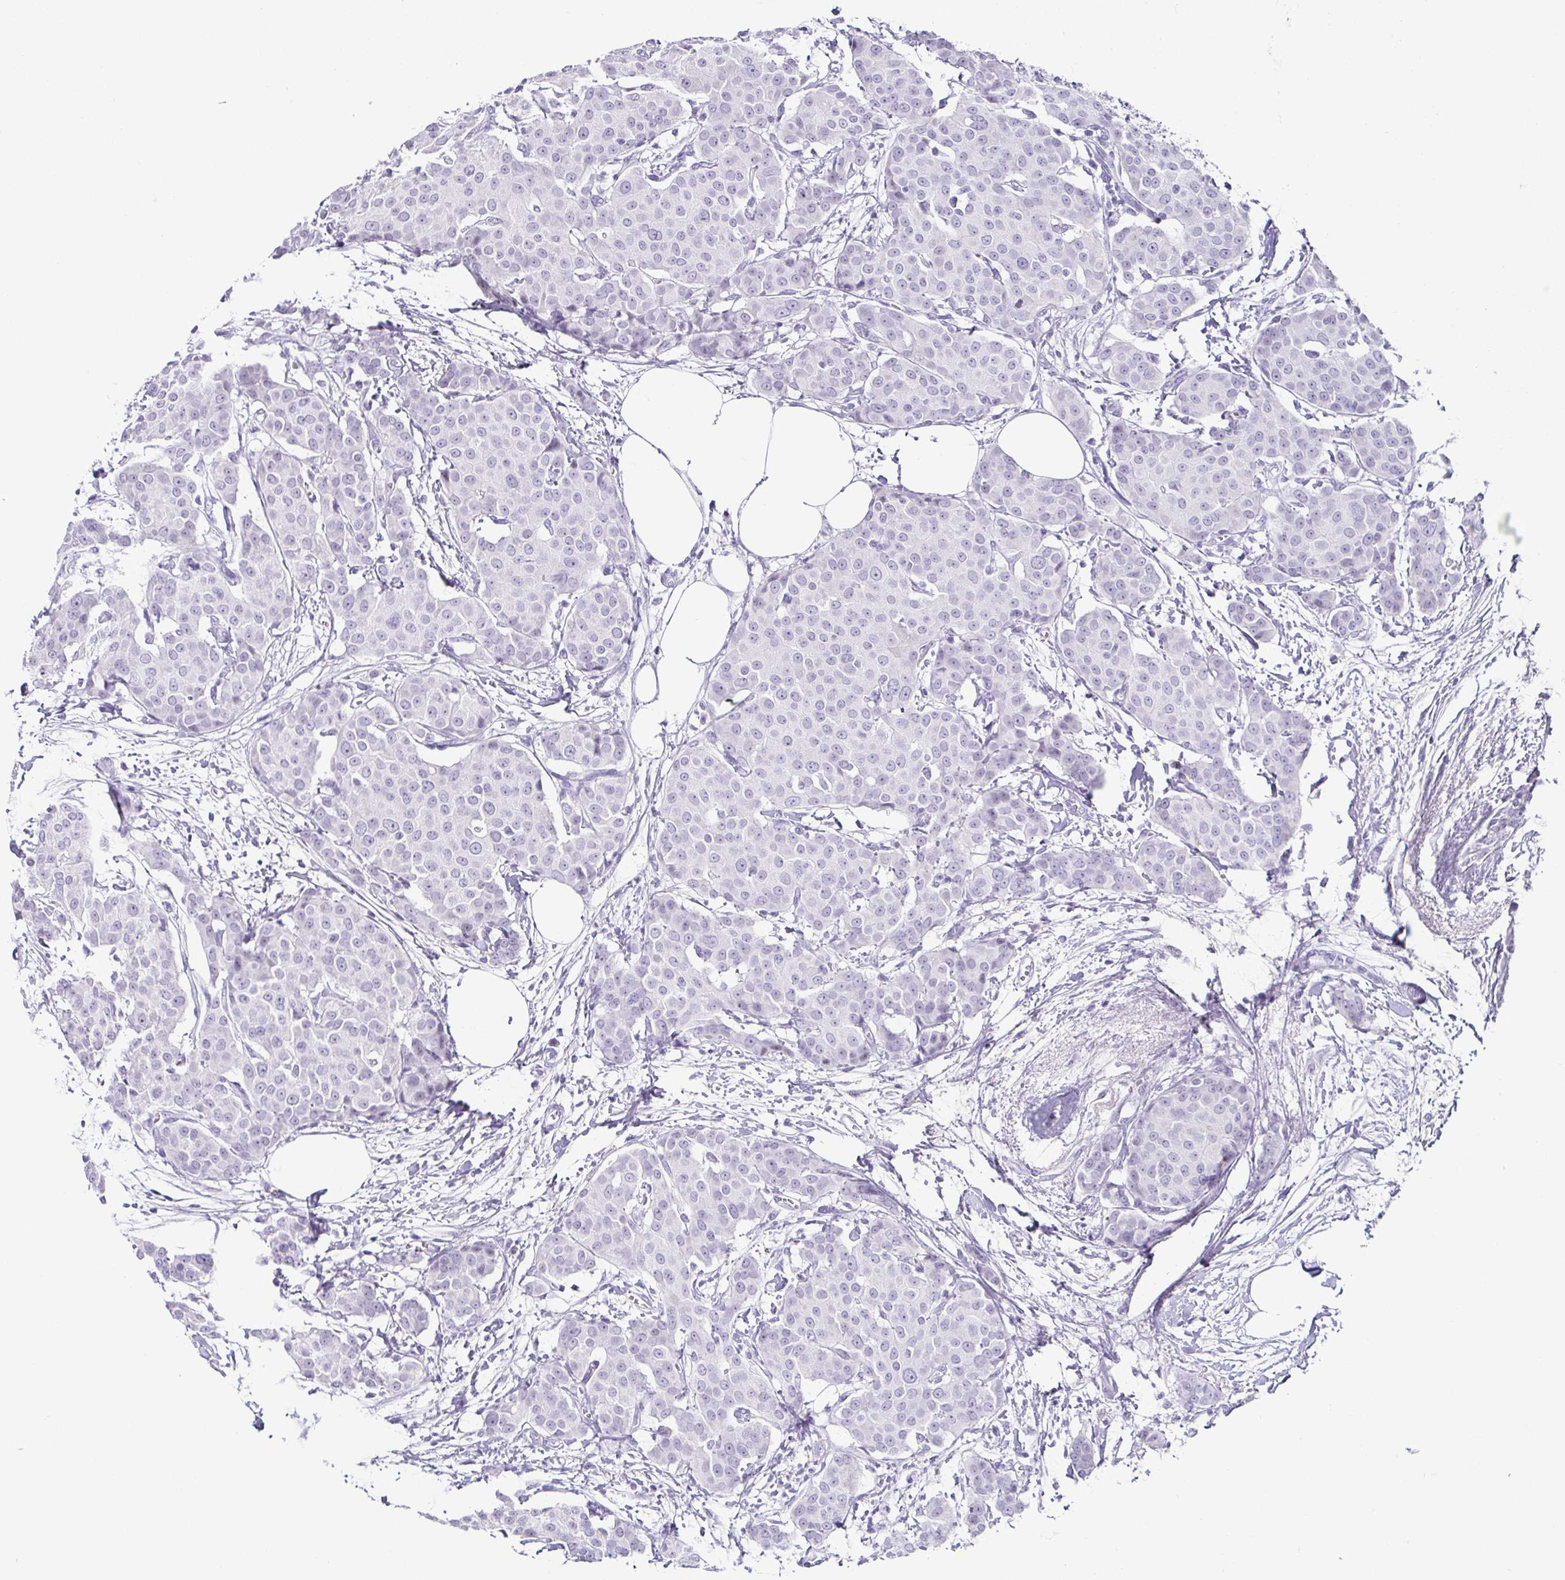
{"staining": {"intensity": "negative", "quantity": "none", "location": "none"}, "tissue": "breast cancer", "cell_type": "Tumor cells", "image_type": "cancer", "snomed": [{"axis": "morphology", "description": "Duct carcinoma"}, {"axis": "topography", "description": "Breast"}], "caption": "This is an immunohistochemistry image of breast intraductal carcinoma. There is no expression in tumor cells.", "gene": "ESX1", "patient": {"sex": "female", "age": 91}}